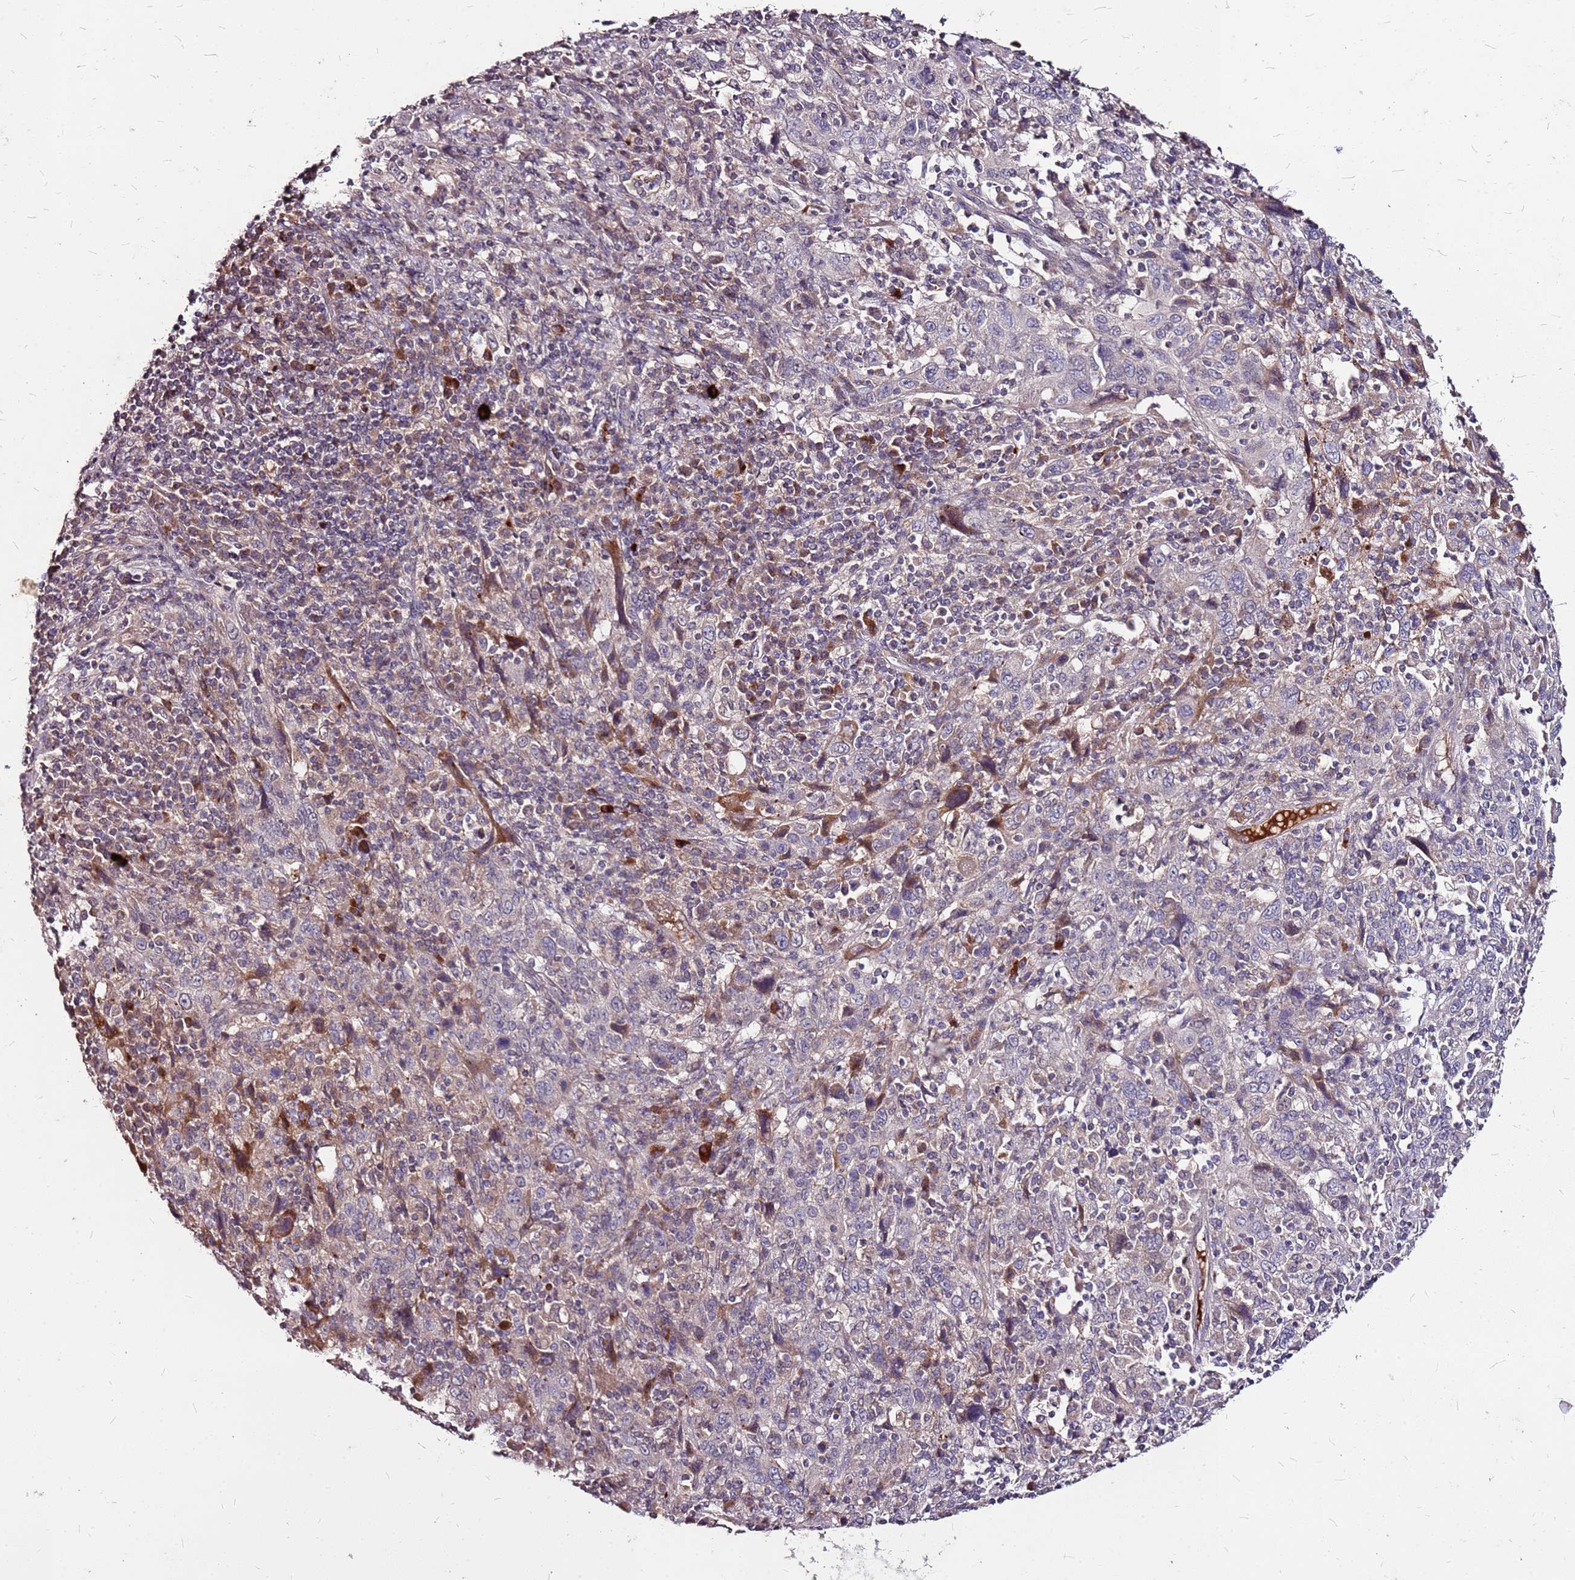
{"staining": {"intensity": "negative", "quantity": "none", "location": "none"}, "tissue": "cervical cancer", "cell_type": "Tumor cells", "image_type": "cancer", "snomed": [{"axis": "morphology", "description": "Squamous cell carcinoma, NOS"}, {"axis": "topography", "description": "Cervix"}], "caption": "The immunohistochemistry (IHC) micrograph has no significant positivity in tumor cells of squamous cell carcinoma (cervical) tissue.", "gene": "DCDC2C", "patient": {"sex": "female", "age": 46}}